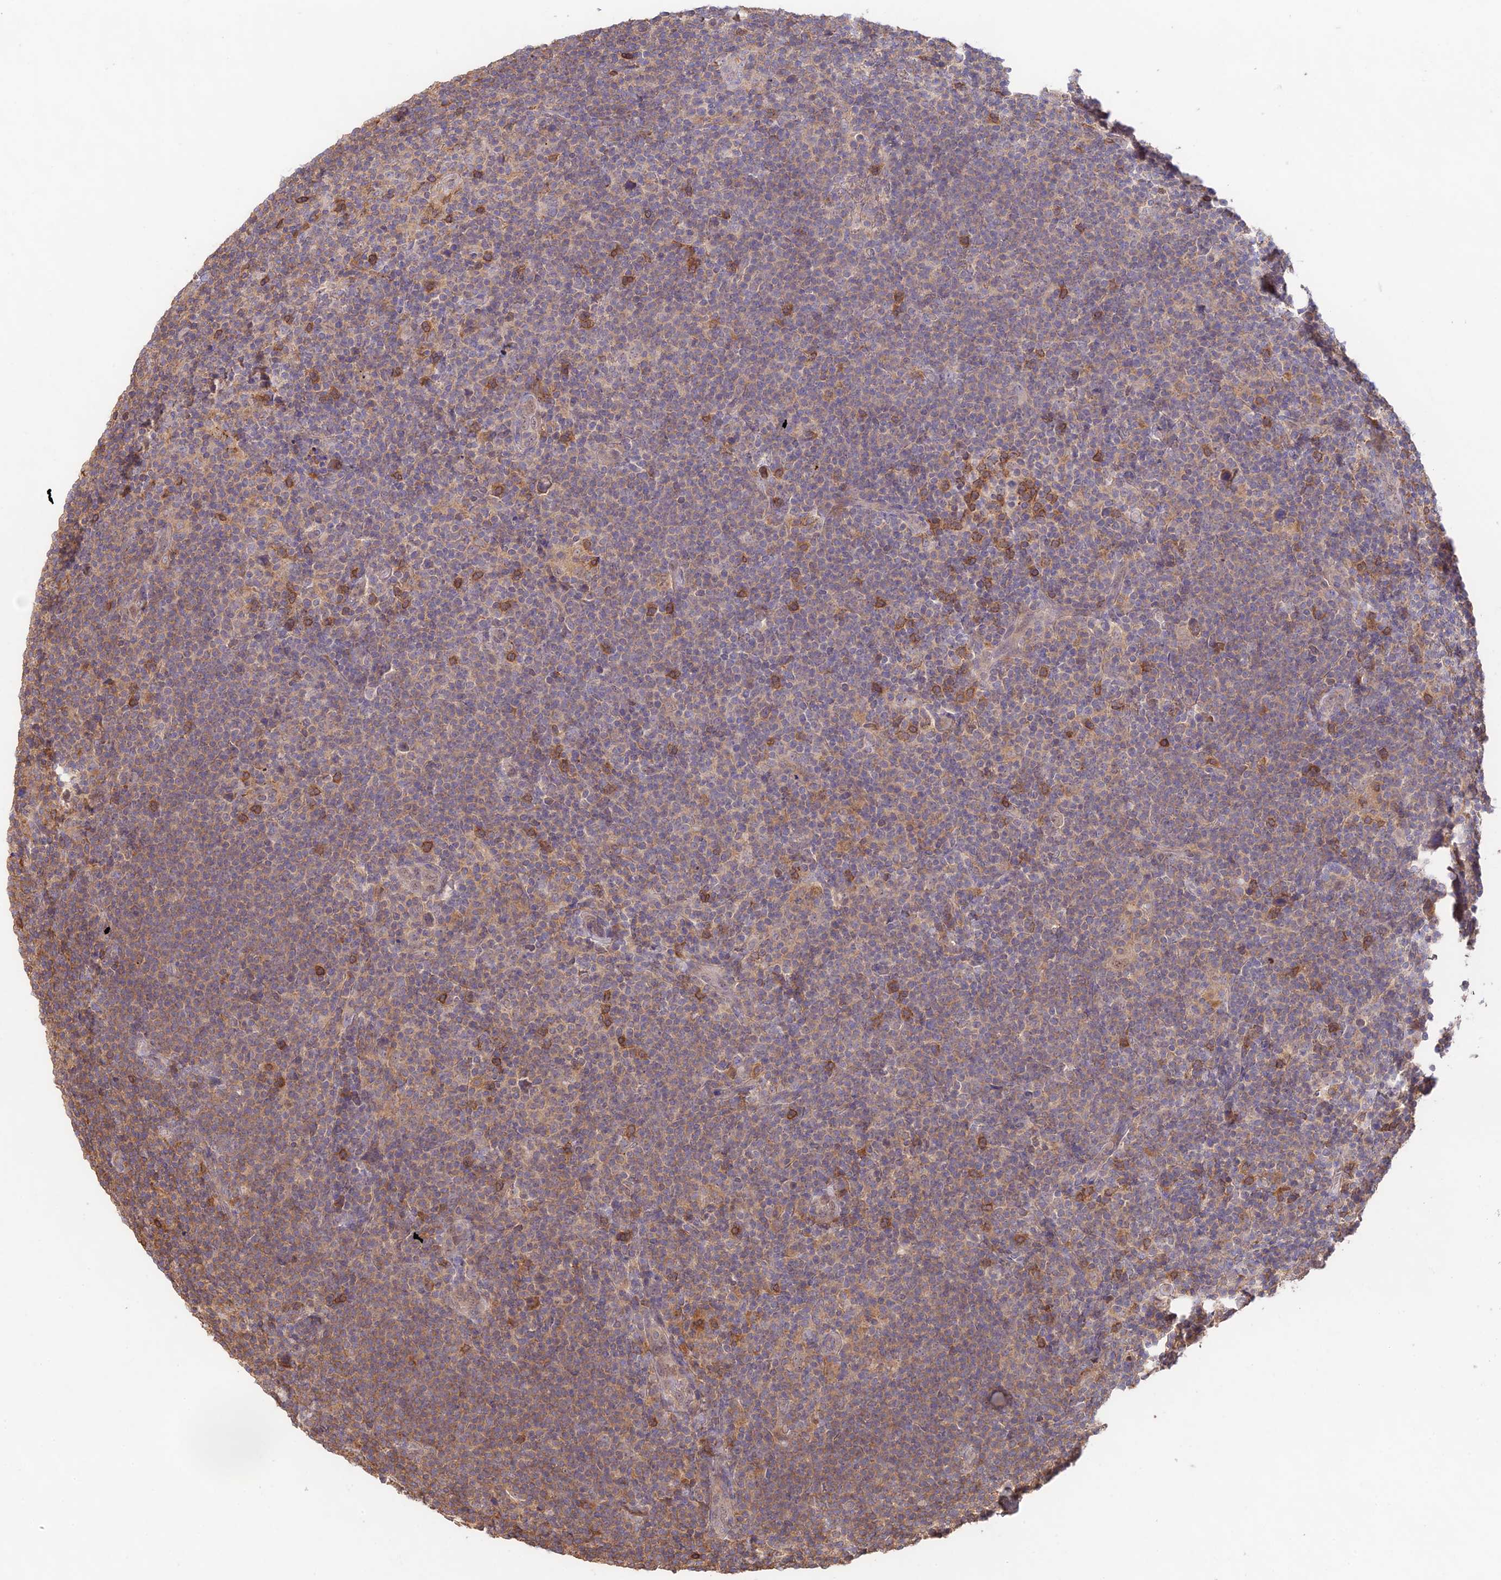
{"staining": {"intensity": "weak", "quantity": "25%-75%", "location": "cytoplasmic/membranous"}, "tissue": "lymphoma", "cell_type": "Tumor cells", "image_type": "cancer", "snomed": [{"axis": "morphology", "description": "Hodgkin's disease, NOS"}, {"axis": "topography", "description": "Lymph node"}], "caption": "A high-resolution image shows IHC staining of Hodgkin's disease, which shows weak cytoplasmic/membranous positivity in approximately 25%-75% of tumor cells.", "gene": "CLCF1", "patient": {"sex": "female", "age": 57}}